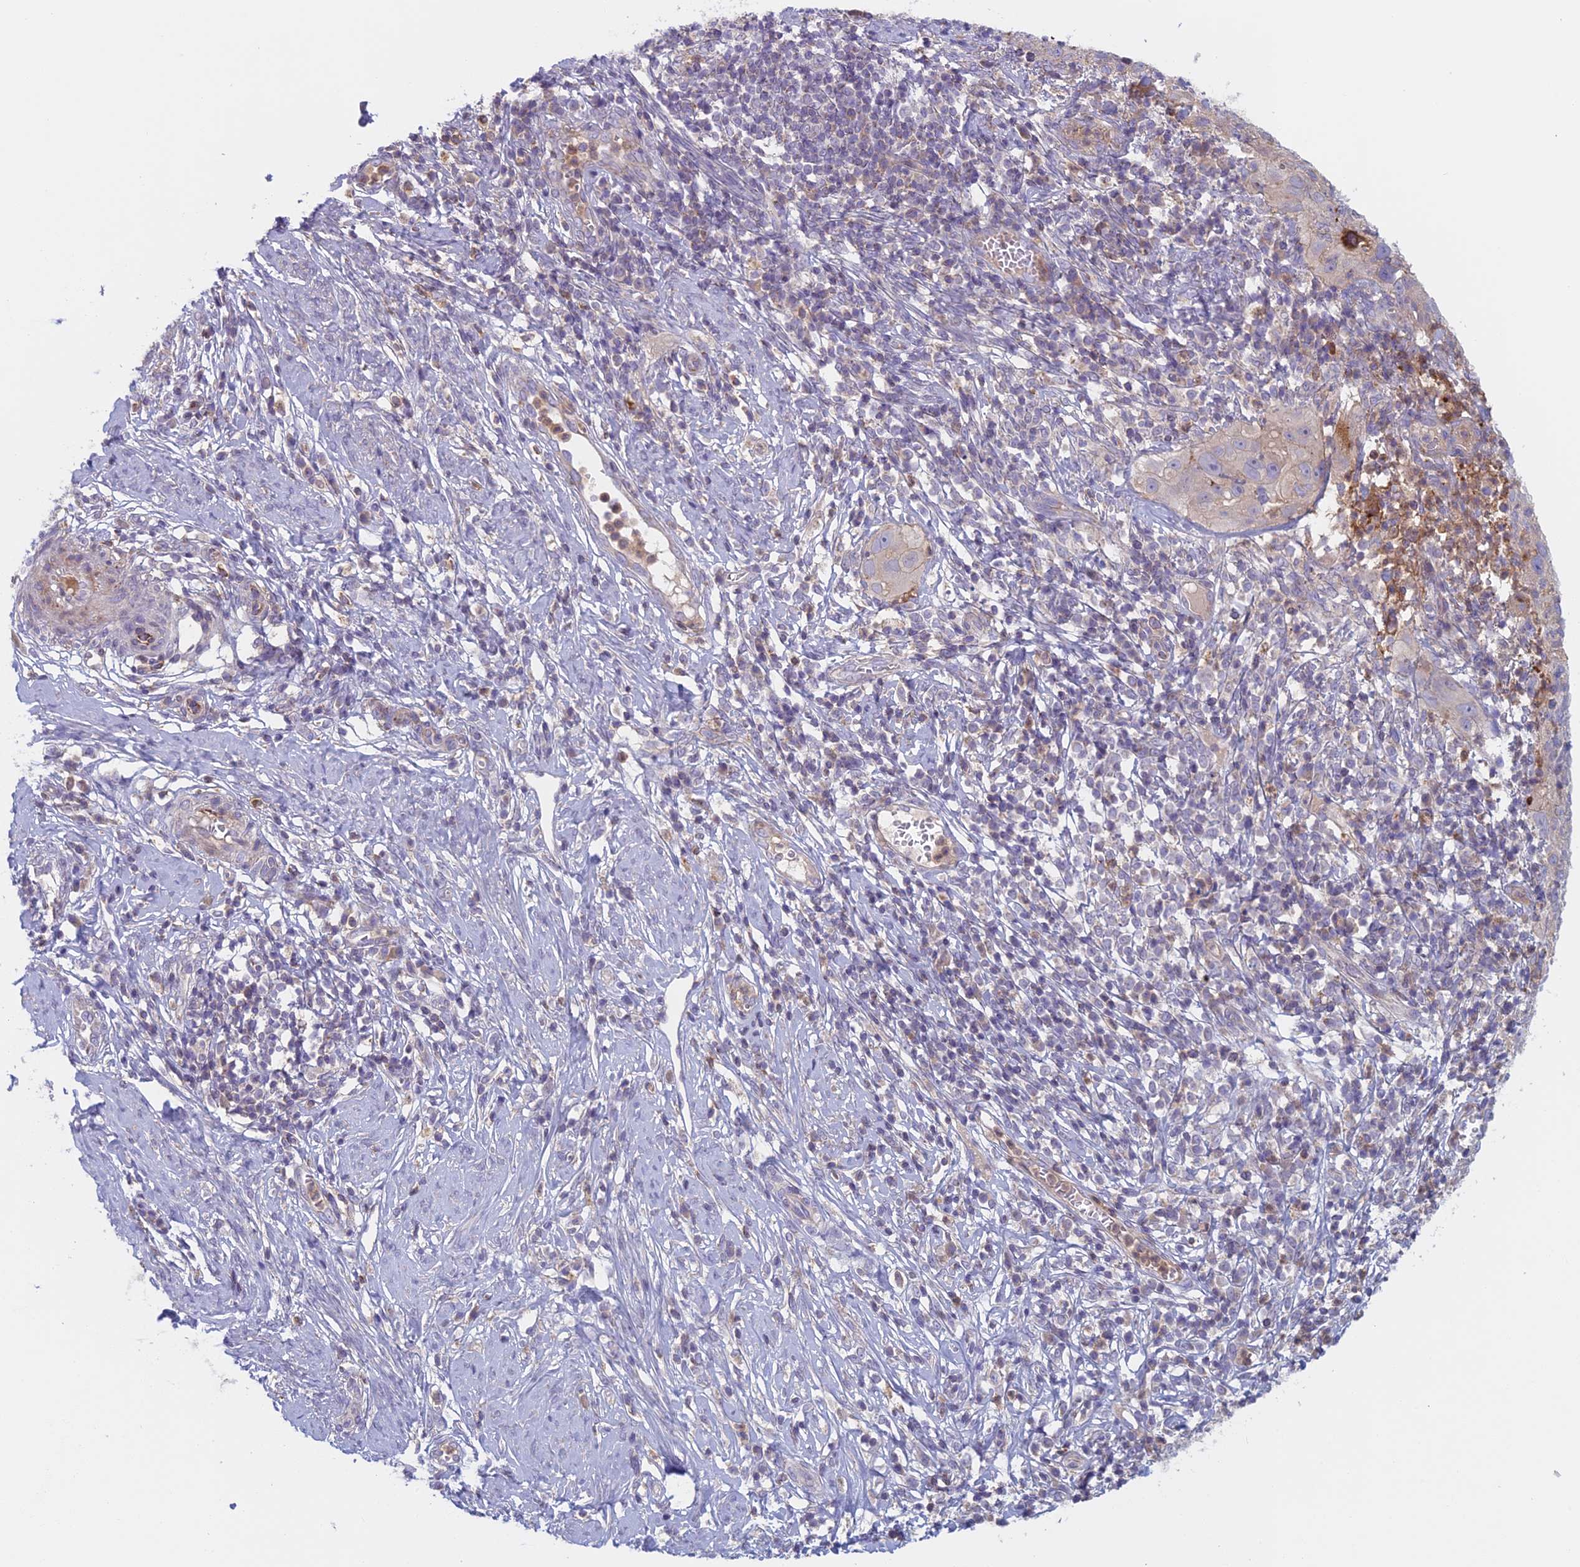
{"staining": {"intensity": "negative", "quantity": "none", "location": "none"}, "tissue": "cervical cancer", "cell_type": "Tumor cells", "image_type": "cancer", "snomed": [{"axis": "morphology", "description": "Squamous cell carcinoma, NOS"}, {"axis": "topography", "description": "Cervix"}], "caption": "This is an IHC micrograph of human cervical cancer (squamous cell carcinoma). There is no staining in tumor cells.", "gene": "IFTAP", "patient": {"sex": "female", "age": 31}}